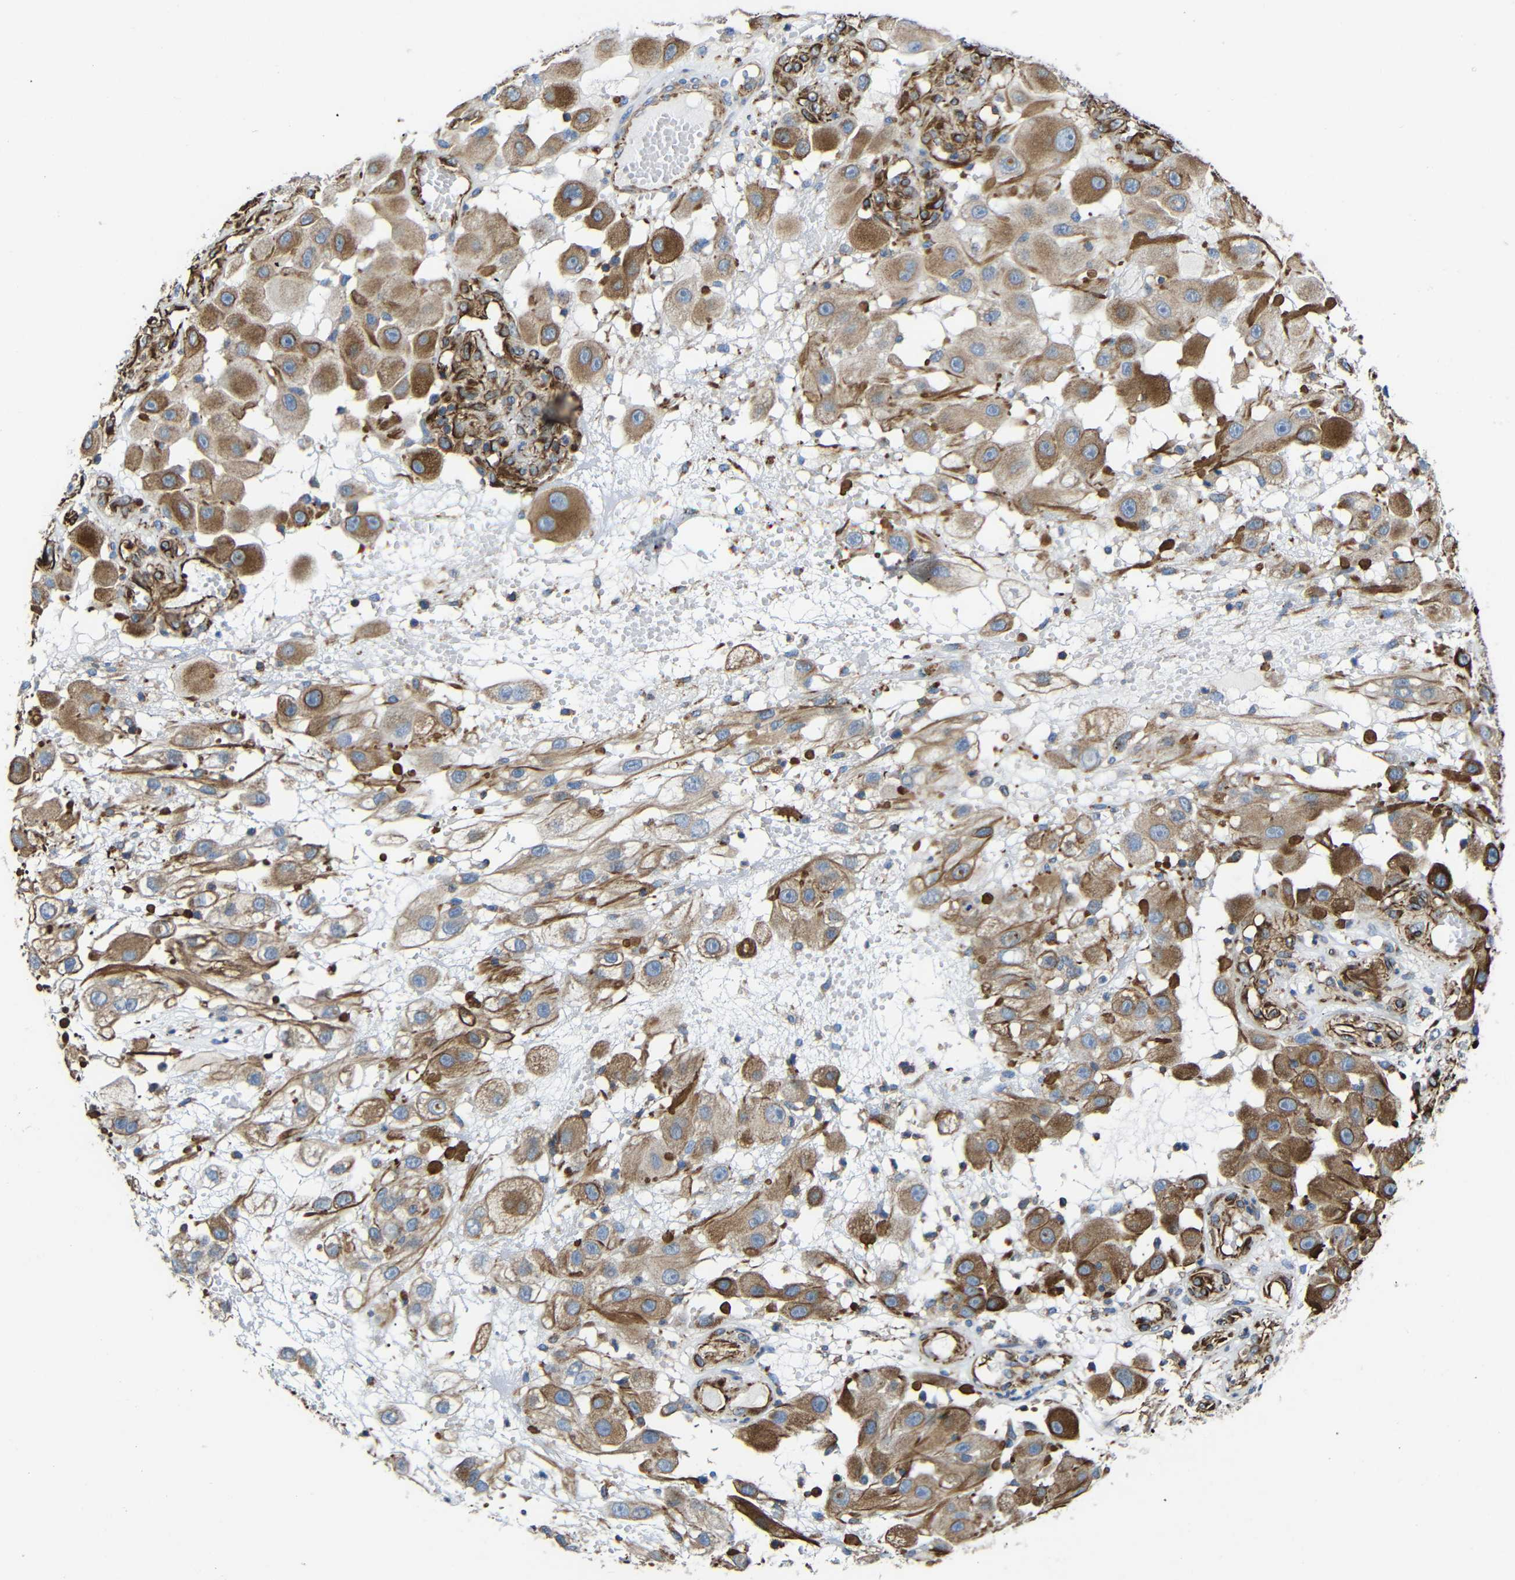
{"staining": {"intensity": "moderate", "quantity": ">75%", "location": "cytoplasmic/membranous"}, "tissue": "melanoma", "cell_type": "Tumor cells", "image_type": "cancer", "snomed": [{"axis": "morphology", "description": "Malignant melanoma, NOS"}, {"axis": "topography", "description": "Skin"}], "caption": "Immunohistochemical staining of malignant melanoma displays moderate cytoplasmic/membranous protein expression in about >75% of tumor cells.", "gene": "IGSF10", "patient": {"sex": "female", "age": 81}}